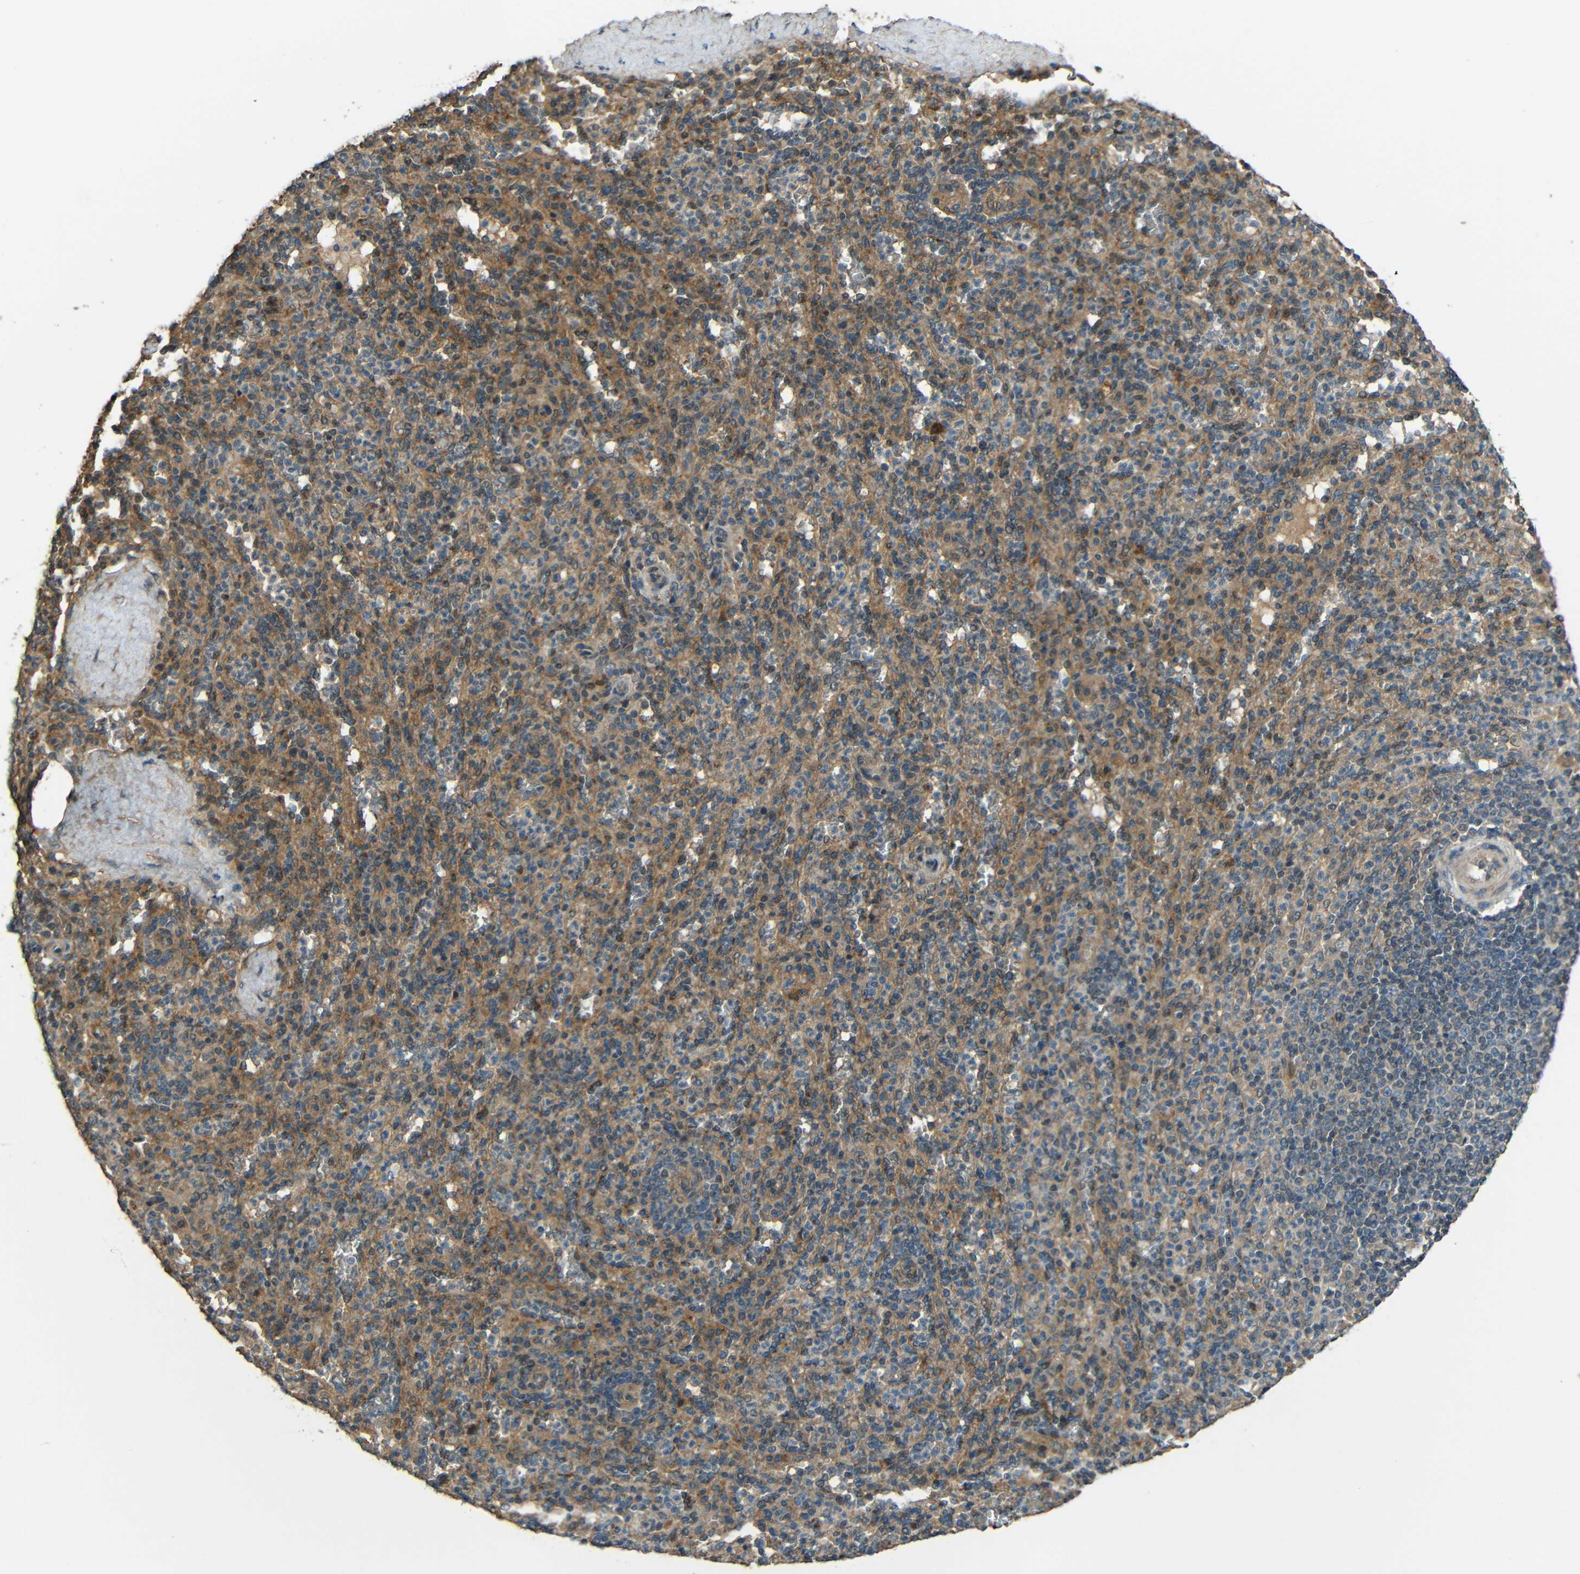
{"staining": {"intensity": "moderate", "quantity": "25%-75%", "location": "cytoplasmic/membranous"}, "tissue": "spleen", "cell_type": "Cells in red pulp", "image_type": "normal", "snomed": [{"axis": "morphology", "description": "Normal tissue, NOS"}, {"axis": "topography", "description": "Spleen"}], "caption": "The image shows immunohistochemical staining of benign spleen. There is moderate cytoplasmic/membranous staining is present in about 25%-75% of cells in red pulp. The protein of interest is stained brown, and the nuclei are stained in blue (DAB (3,3'-diaminobenzidine) IHC with brightfield microscopy, high magnification).", "gene": "ACACA", "patient": {"sex": "male", "age": 36}}